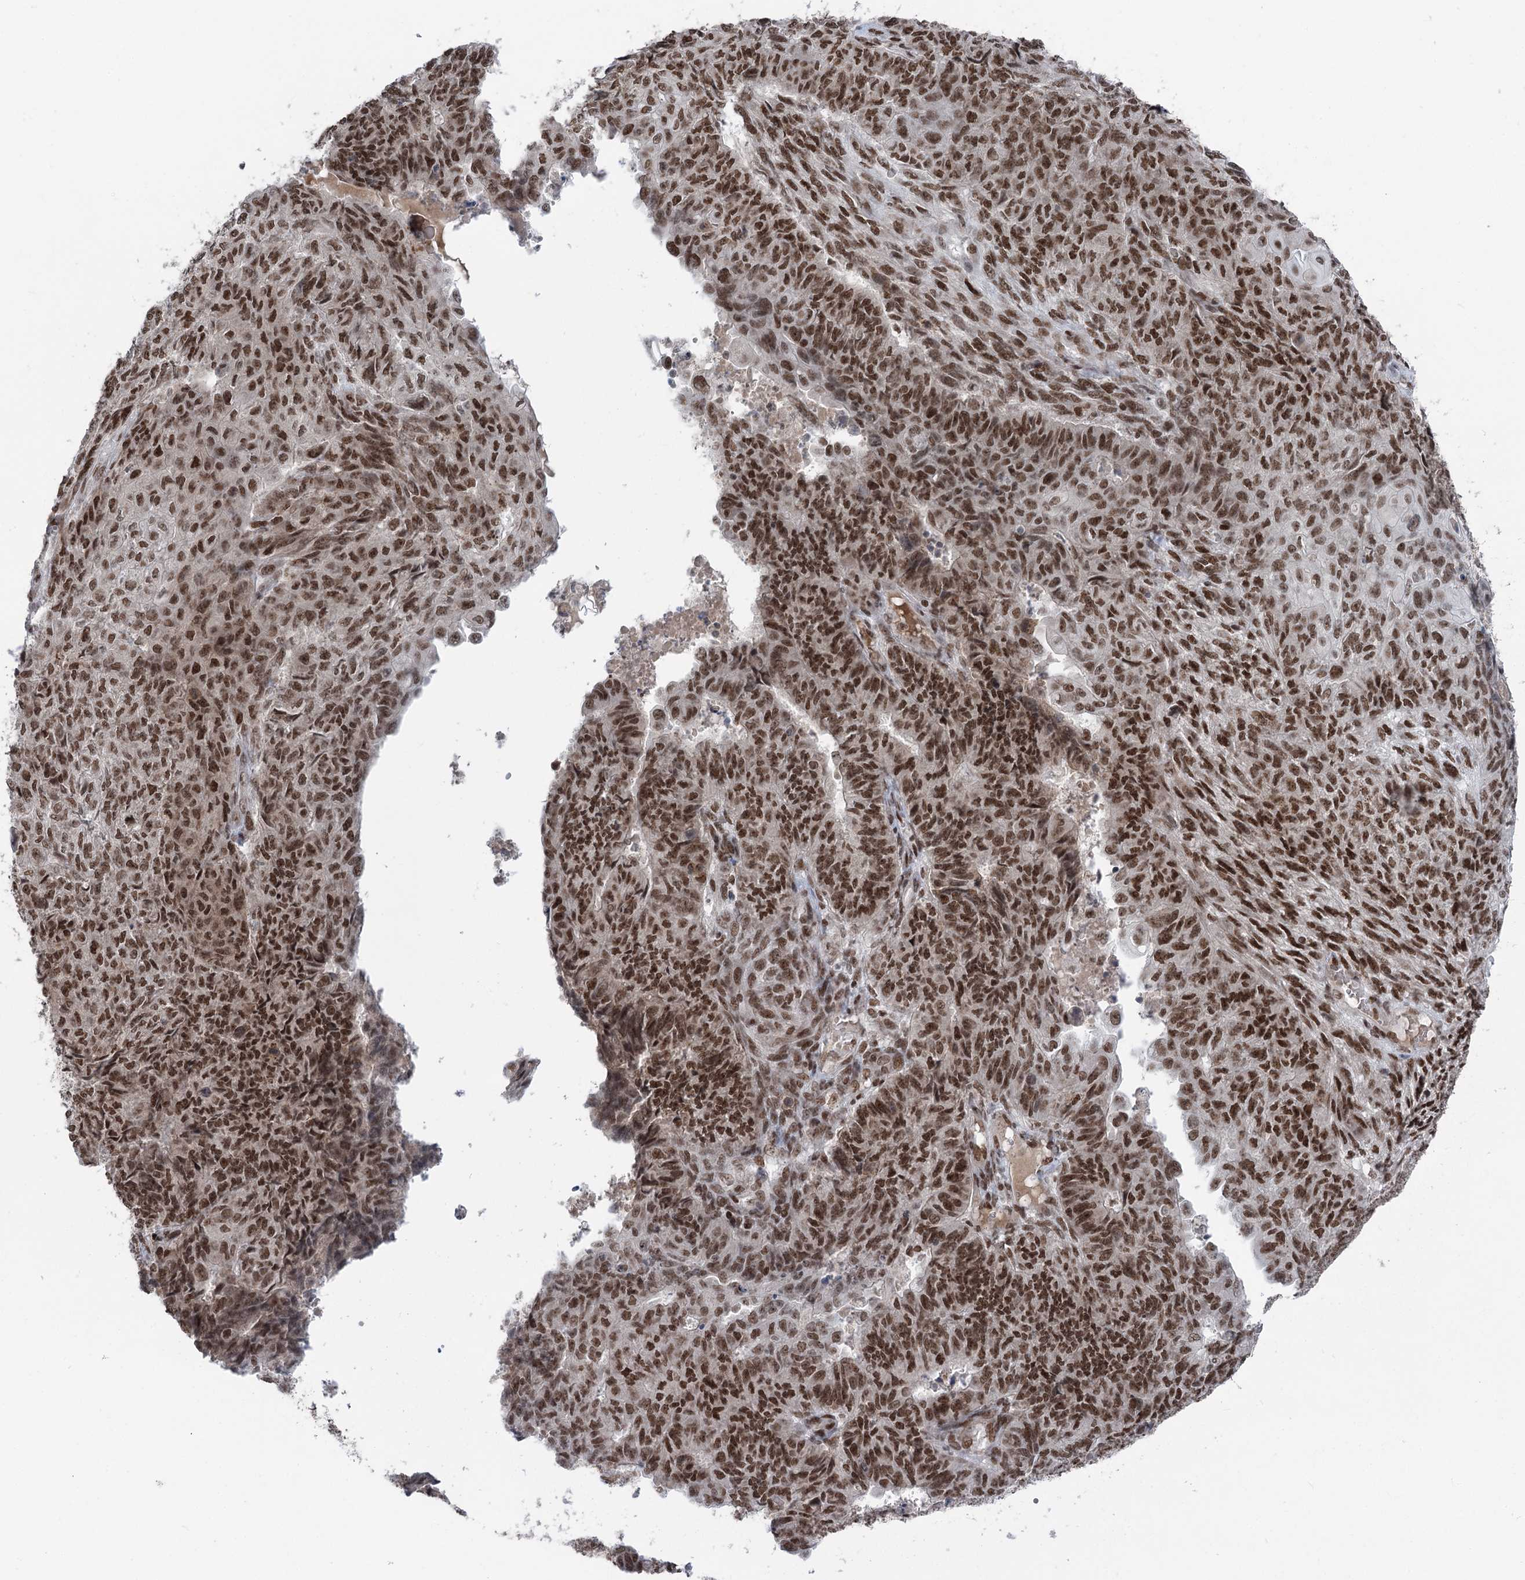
{"staining": {"intensity": "strong", "quantity": ">75%", "location": "nuclear"}, "tissue": "endometrial cancer", "cell_type": "Tumor cells", "image_type": "cancer", "snomed": [{"axis": "morphology", "description": "Adenocarcinoma, NOS"}, {"axis": "topography", "description": "Endometrium"}], "caption": "Endometrial adenocarcinoma stained with DAB immunohistochemistry (IHC) demonstrates high levels of strong nuclear staining in about >75% of tumor cells. Using DAB (3,3'-diaminobenzidine) (brown) and hematoxylin (blue) stains, captured at high magnification using brightfield microscopy.", "gene": "CGGBP1", "patient": {"sex": "female", "age": 32}}